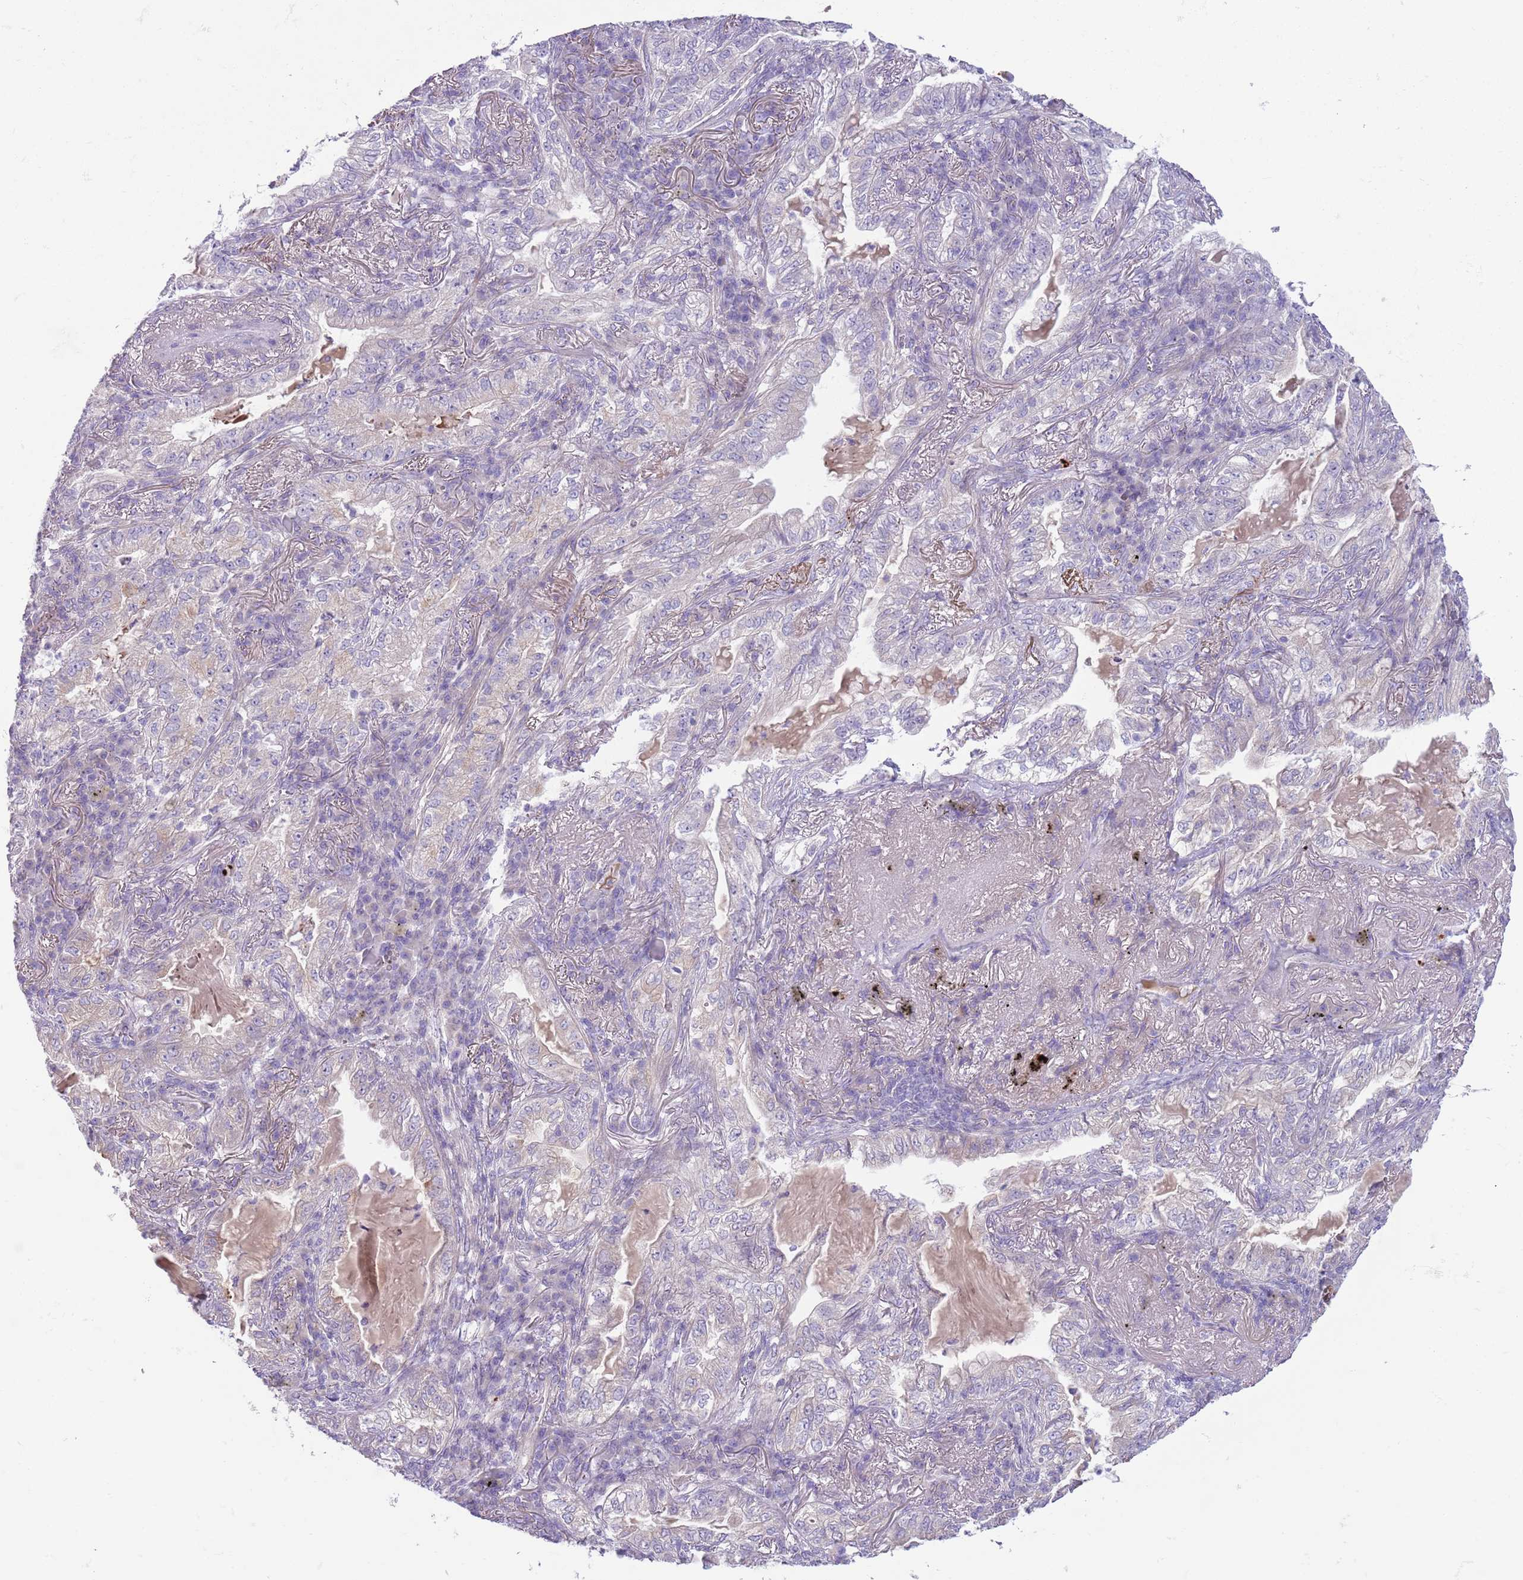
{"staining": {"intensity": "negative", "quantity": "none", "location": "none"}, "tissue": "lung cancer", "cell_type": "Tumor cells", "image_type": "cancer", "snomed": [{"axis": "morphology", "description": "Adenocarcinoma, NOS"}, {"axis": "topography", "description": "Lung"}], "caption": "IHC image of lung cancer (adenocarcinoma) stained for a protein (brown), which exhibits no staining in tumor cells.", "gene": "CFH", "patient": {"sex": "female", "age": 73}}